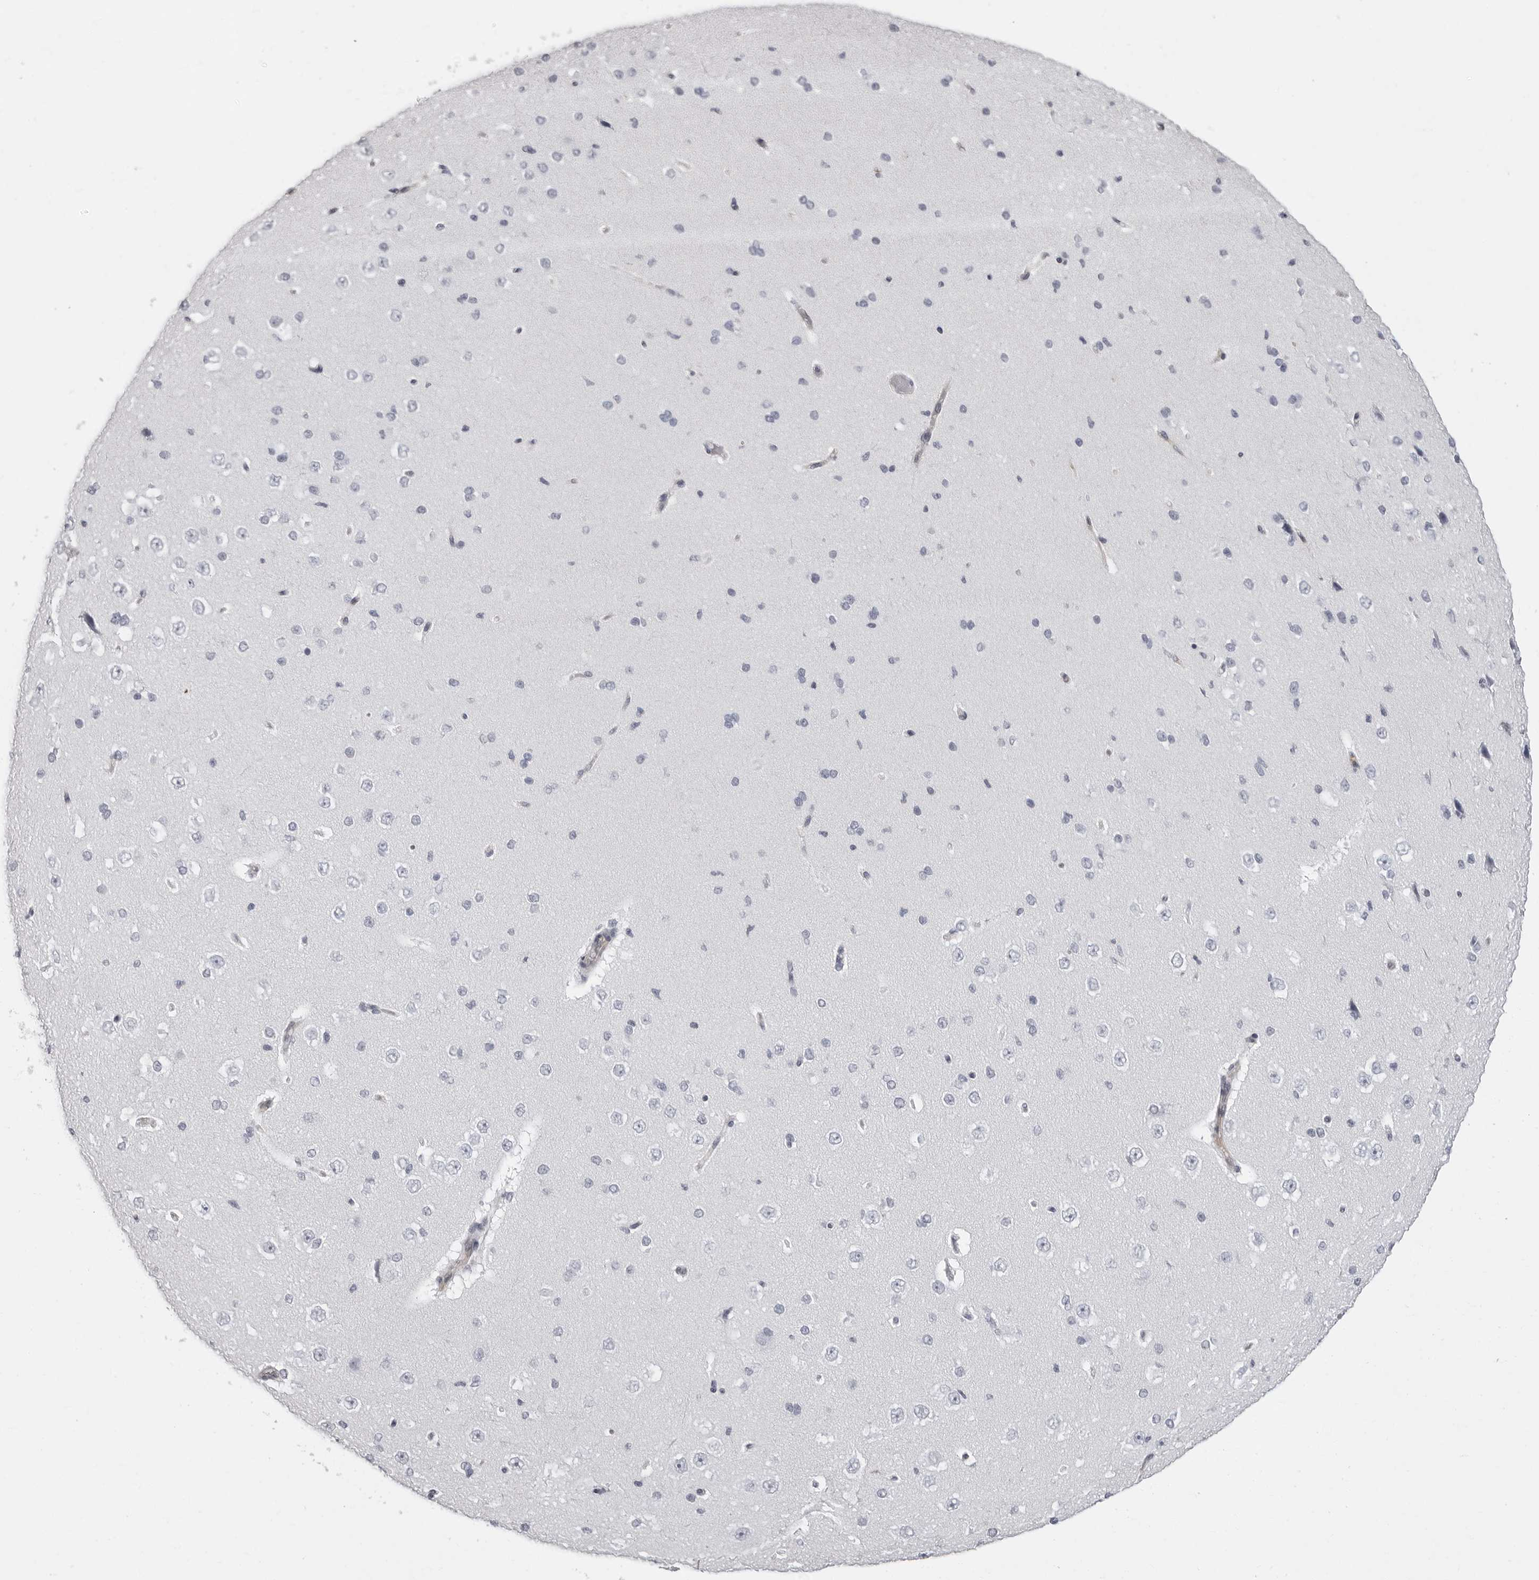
{"staining": {"intensity": "negative", "quantity": "none", "location": "none"}, "tissue": "cerebral cortex", "cell_type": "Endothelial cells", "image_type": "normal", "snomed": [{"axis": "morphology", "description": "Normal tissue, NOS"}, {"axis": "morphology", "description": "Developmental malformation"}, {"axis": "topography", "description": "Cerebral cortex"}], "caption": "Image shows no significant protein staining in endothelial cells of normal cerebral cortex.", "gene": "DNALI1", "patient": {"sex": "female", "age": 30}}